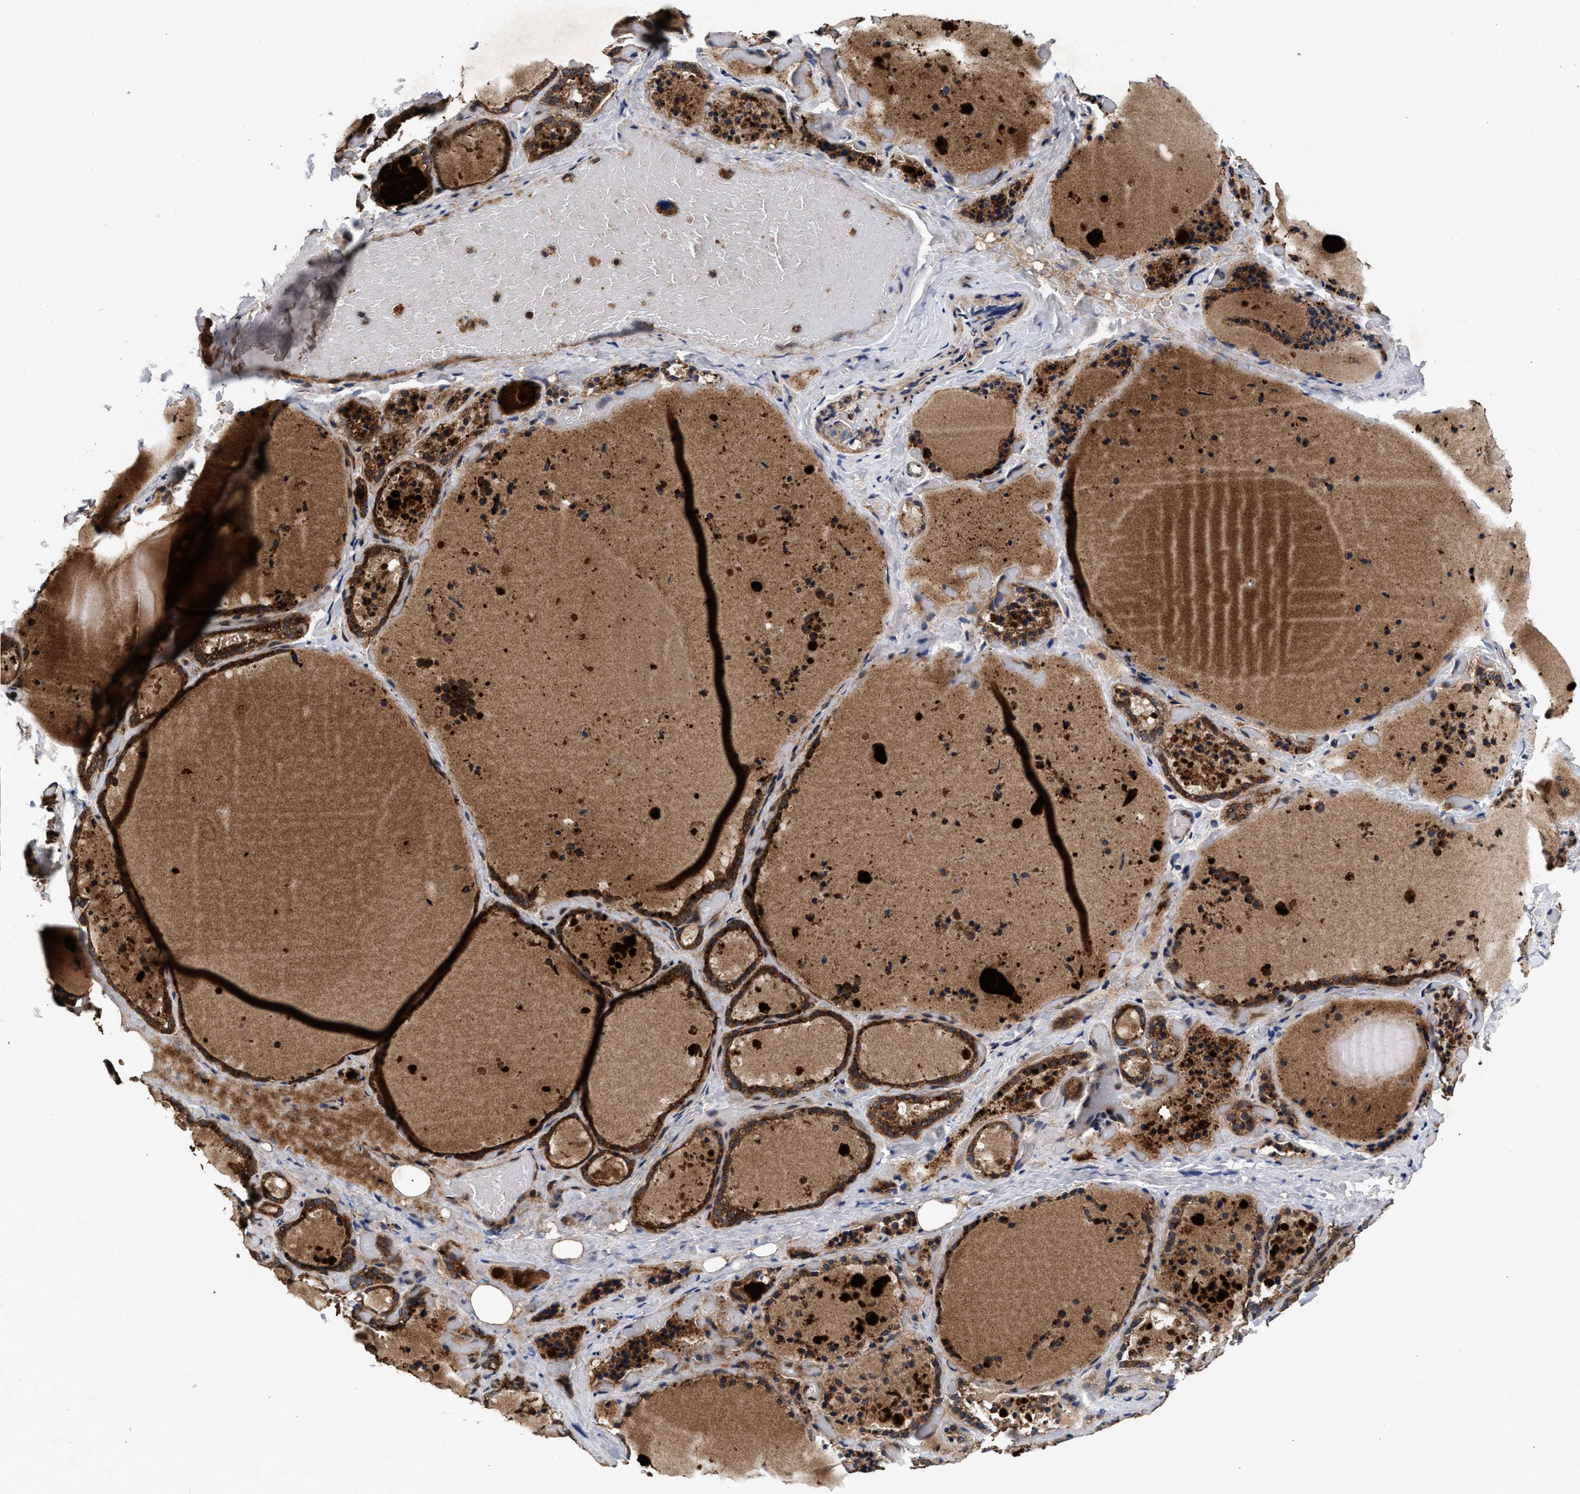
{"staining": {"intensity": "moderate", "quantity": ">75%", "location": "cytoplasmic/membranous"}, "tissue": "thyroid gland", "cell_type": "Glandular cells", "image_type": "normal", "snomed": [{"axis": "morphology", "description": "Normal tissue, NOS"}, {"axis": "topography", "description": "Thyroid gland"}], "caption": "Protein staining by IHC exhibits moderate cytoplasmic/membranous staining in about >75% of glandular cells in unremarkable thyroid gland.", "gene": "NFKB2", "patient": {"sex": "female", "age": 44}}